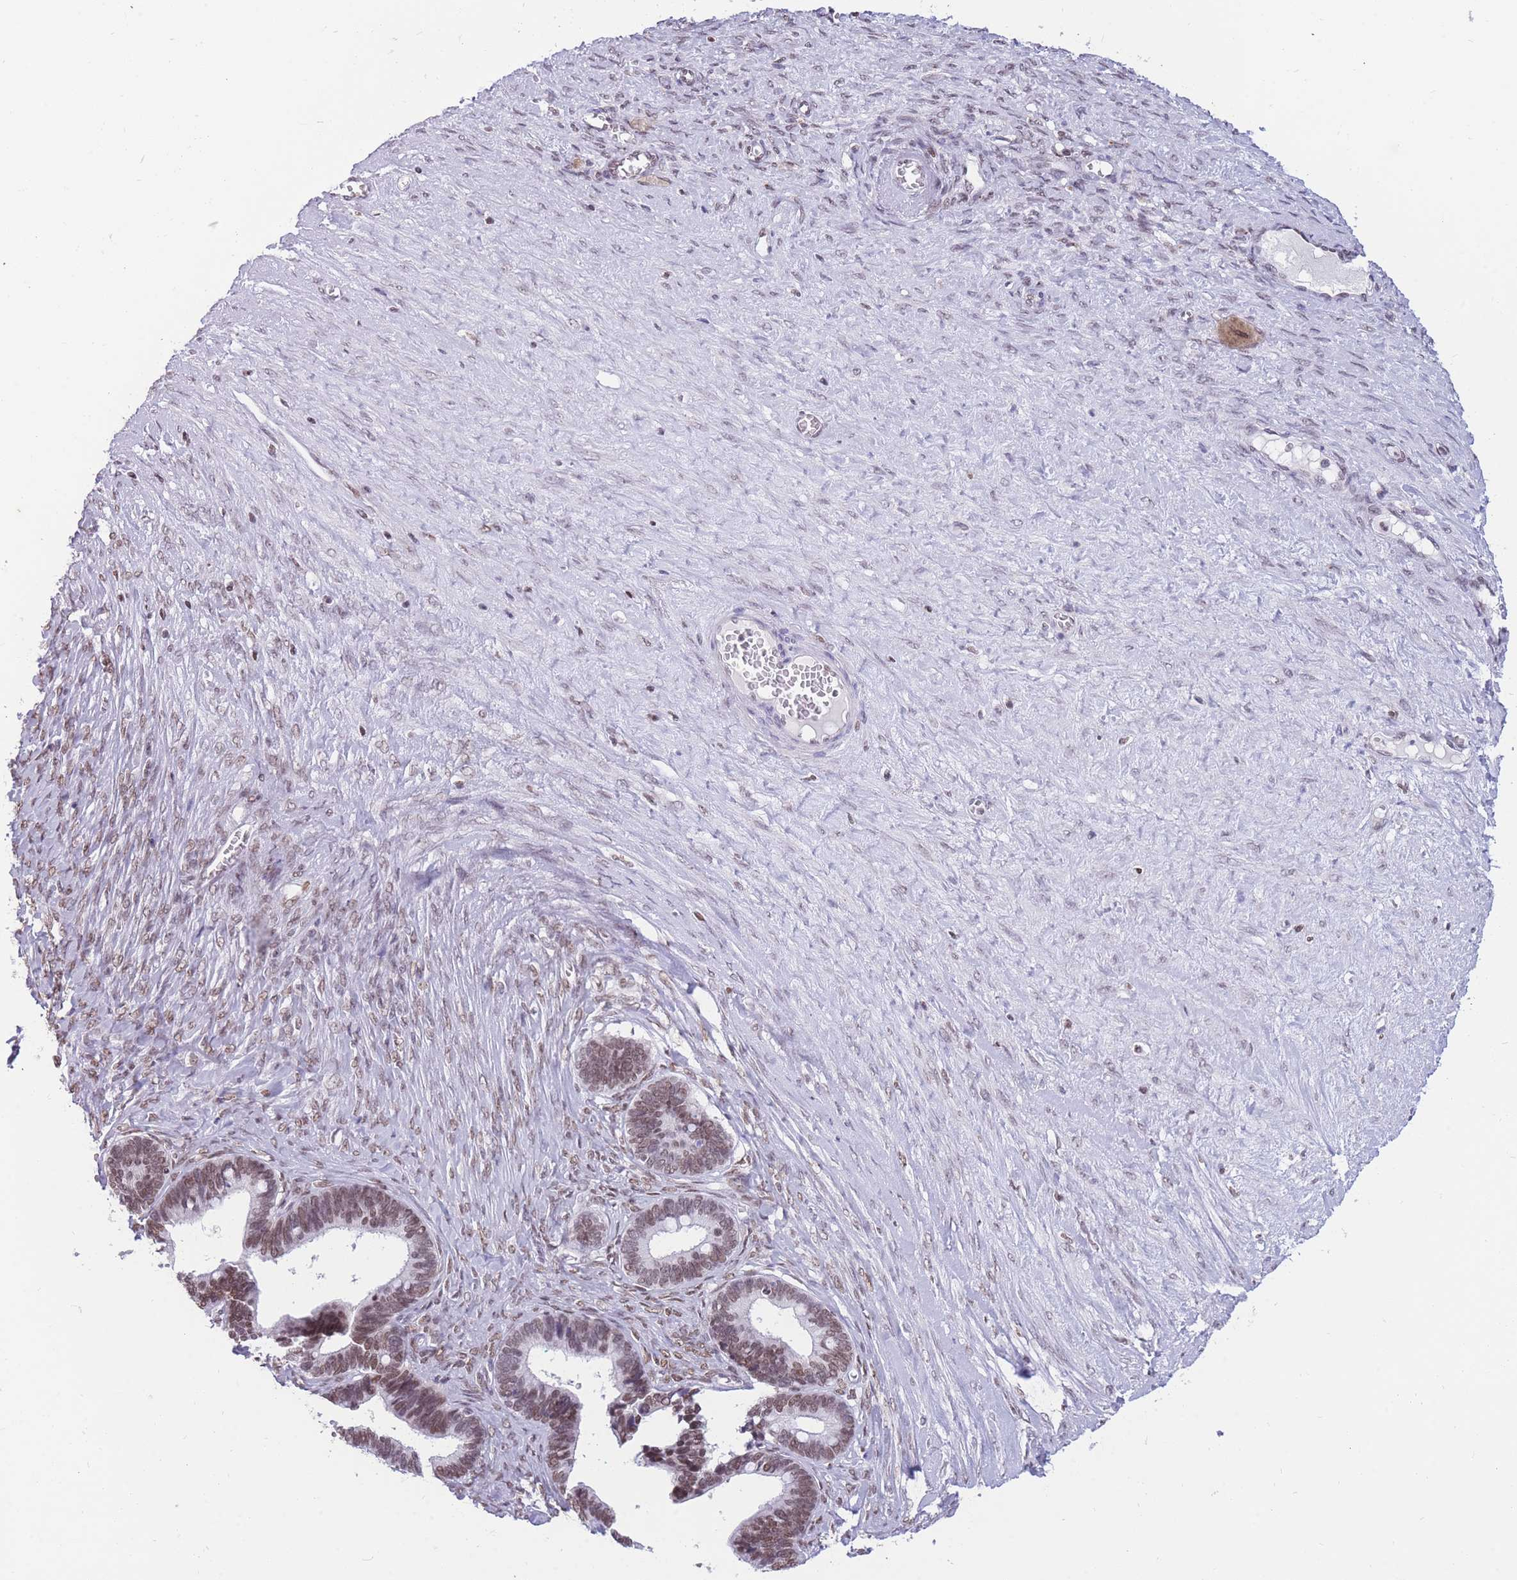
{"staining": {"intensity": "weak", "quantity": ">75%", "location": "nuclear"}, "tissue": "ovarian cancer", "cell_type": "Tumor cells", "image_type": "cancer", "snomed": [{"axis": "morphology", "description": "Cystadenocarcinoma, serous, NOS"}, {"axis": "topography", "description": "Ovary"}], "caption": "Immunohistochemical staining of human ovarian serous cystadenocarcinoma reveals low levels of weak nuclear expression in approximately >75% of tumor cells. (IHC, brightfield microscopy, high magnification).", "gene": "HMGN1", "patient": {"sex": "female", "age": 56}}